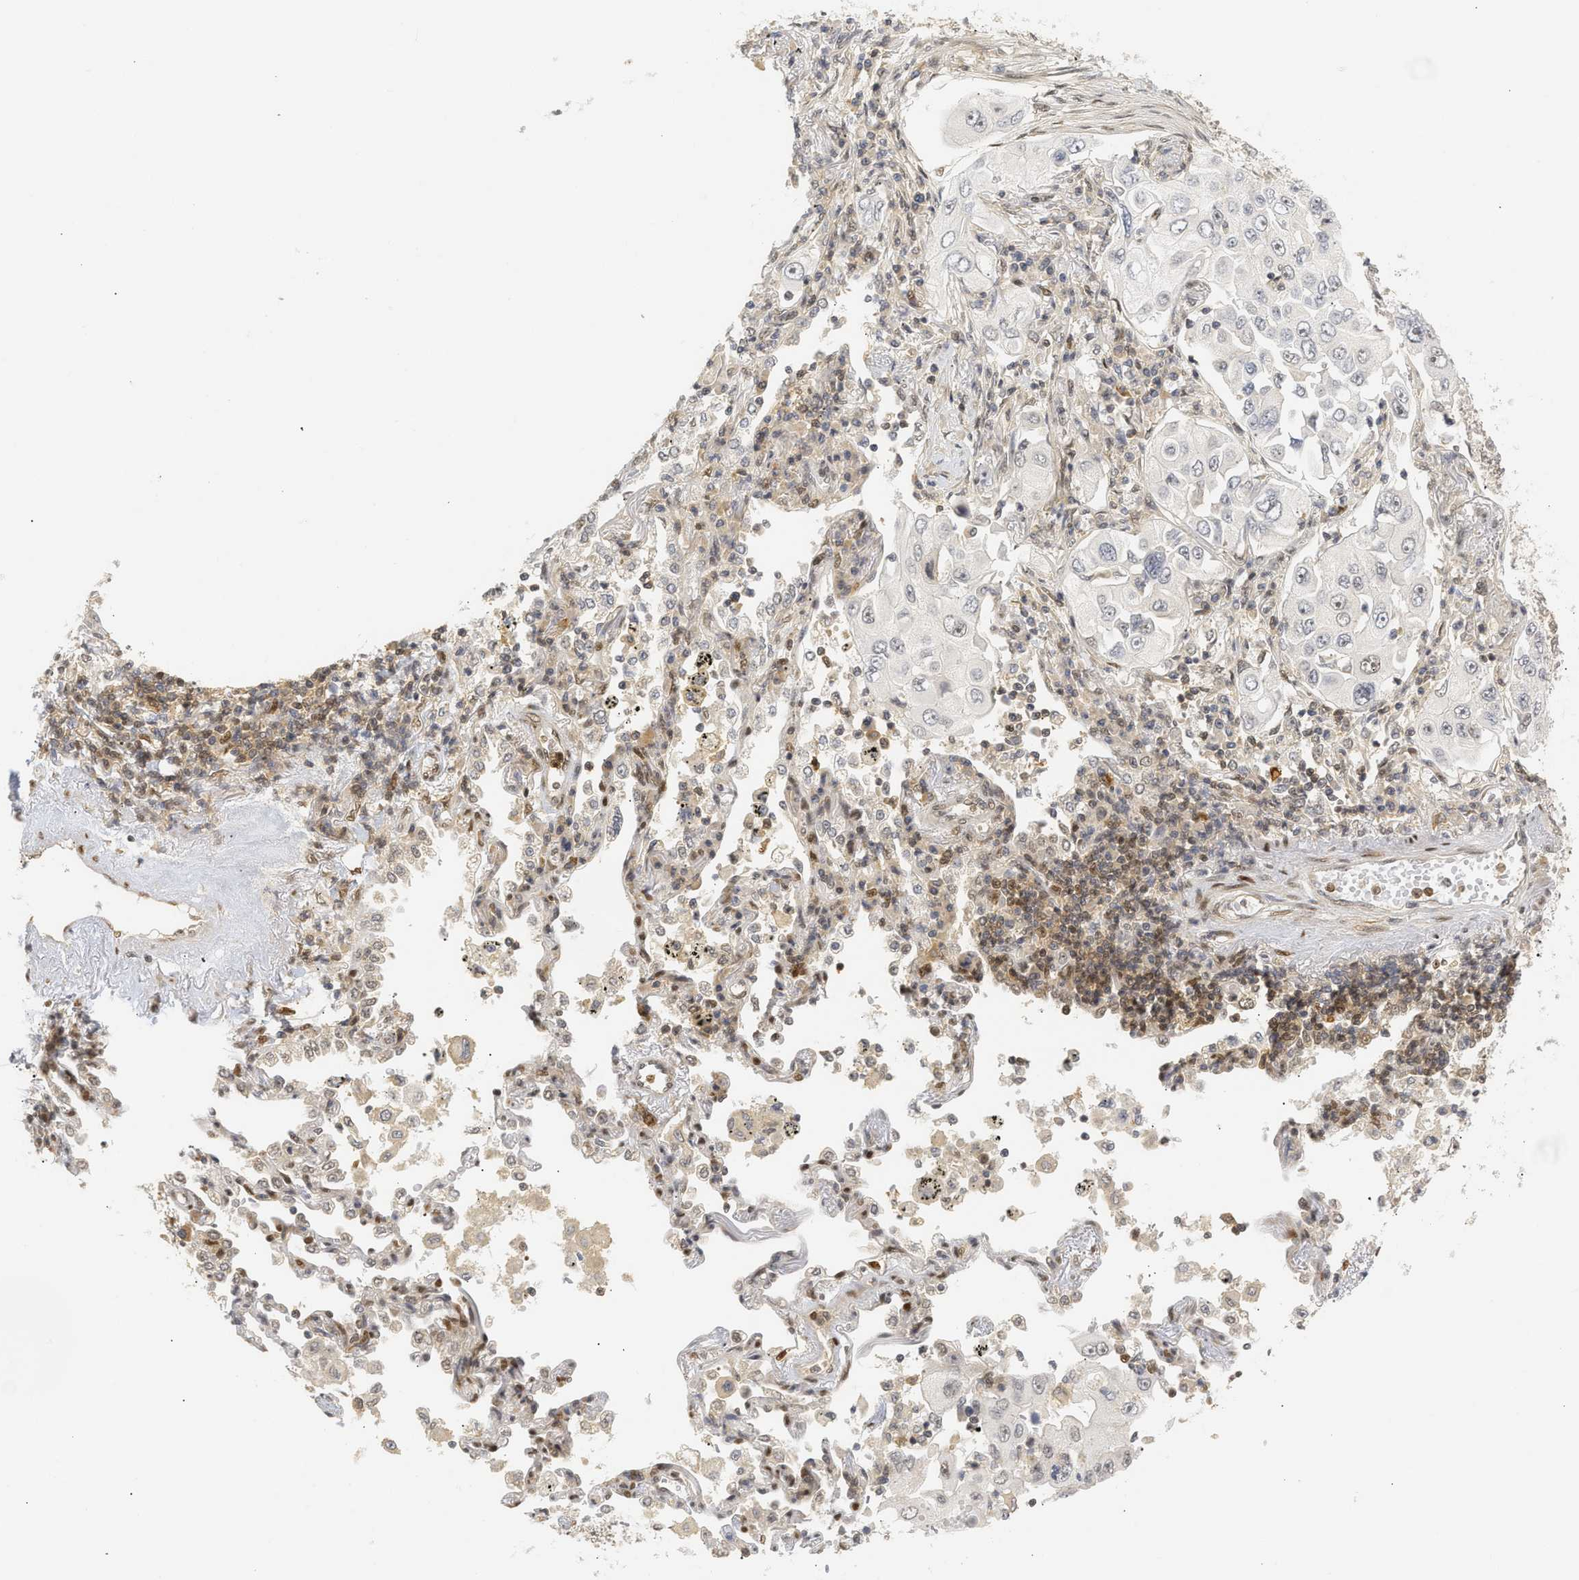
{"staining": {"intensity": "negative", "quantity": "none", "location": "none"}, "tissue": "lung cancer", "cell_type": "Tumor cells", "image_type": "cancer", "snomed": [{"axis": "morphology", "description": "Adenocarcinoma, NOS"}, {"axis": "topography", "description": "Lung"}], "caption": "Lung cancer (adenocarcinoma) was stained to show a protein in brown. There is no significant expression in tumor cells.", "gene": "SSBP2", "patient": {"sex": "male", "age": 84}}